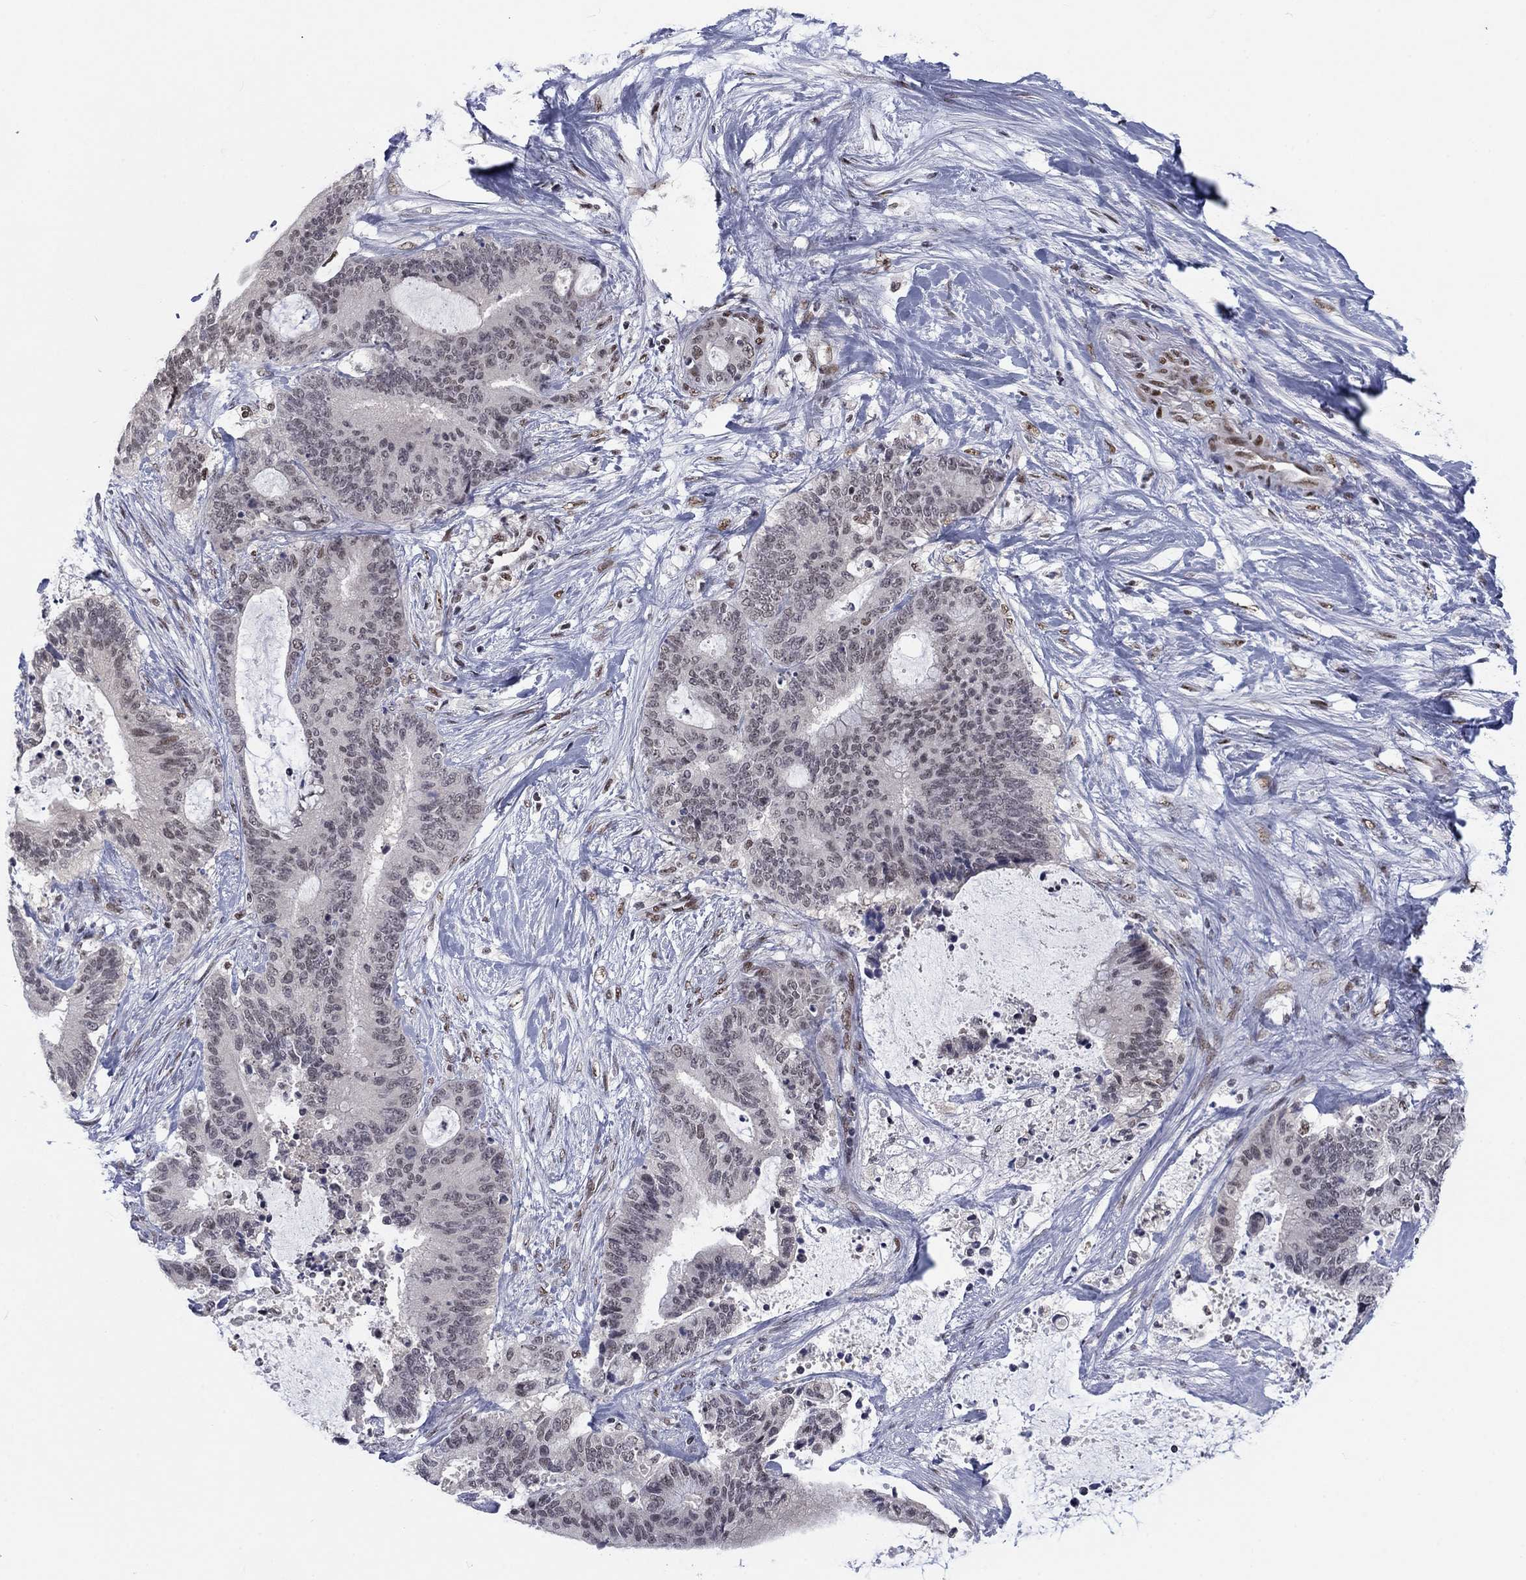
{"staining": {"intensity": "negative", "quantity": "none", "location": "none"}, "tissue": "liver cancer", "cell_type": "Tumor cells", "image_type": "cancer", "snomed": [{"axis": "morphology", "description": "Cholangiocarcinoma"}, {"axis": "topography", "description": "Liver"}], "caption": "DAB (3,3'-diaminobenzidine) immunohistochemical staining of human liver cancer (cholangiocarcinoma) demonstrates no significant expression in tumor cells.", "gene": "FYTTD1", "patient": {"sex": "female", "age": 73}}